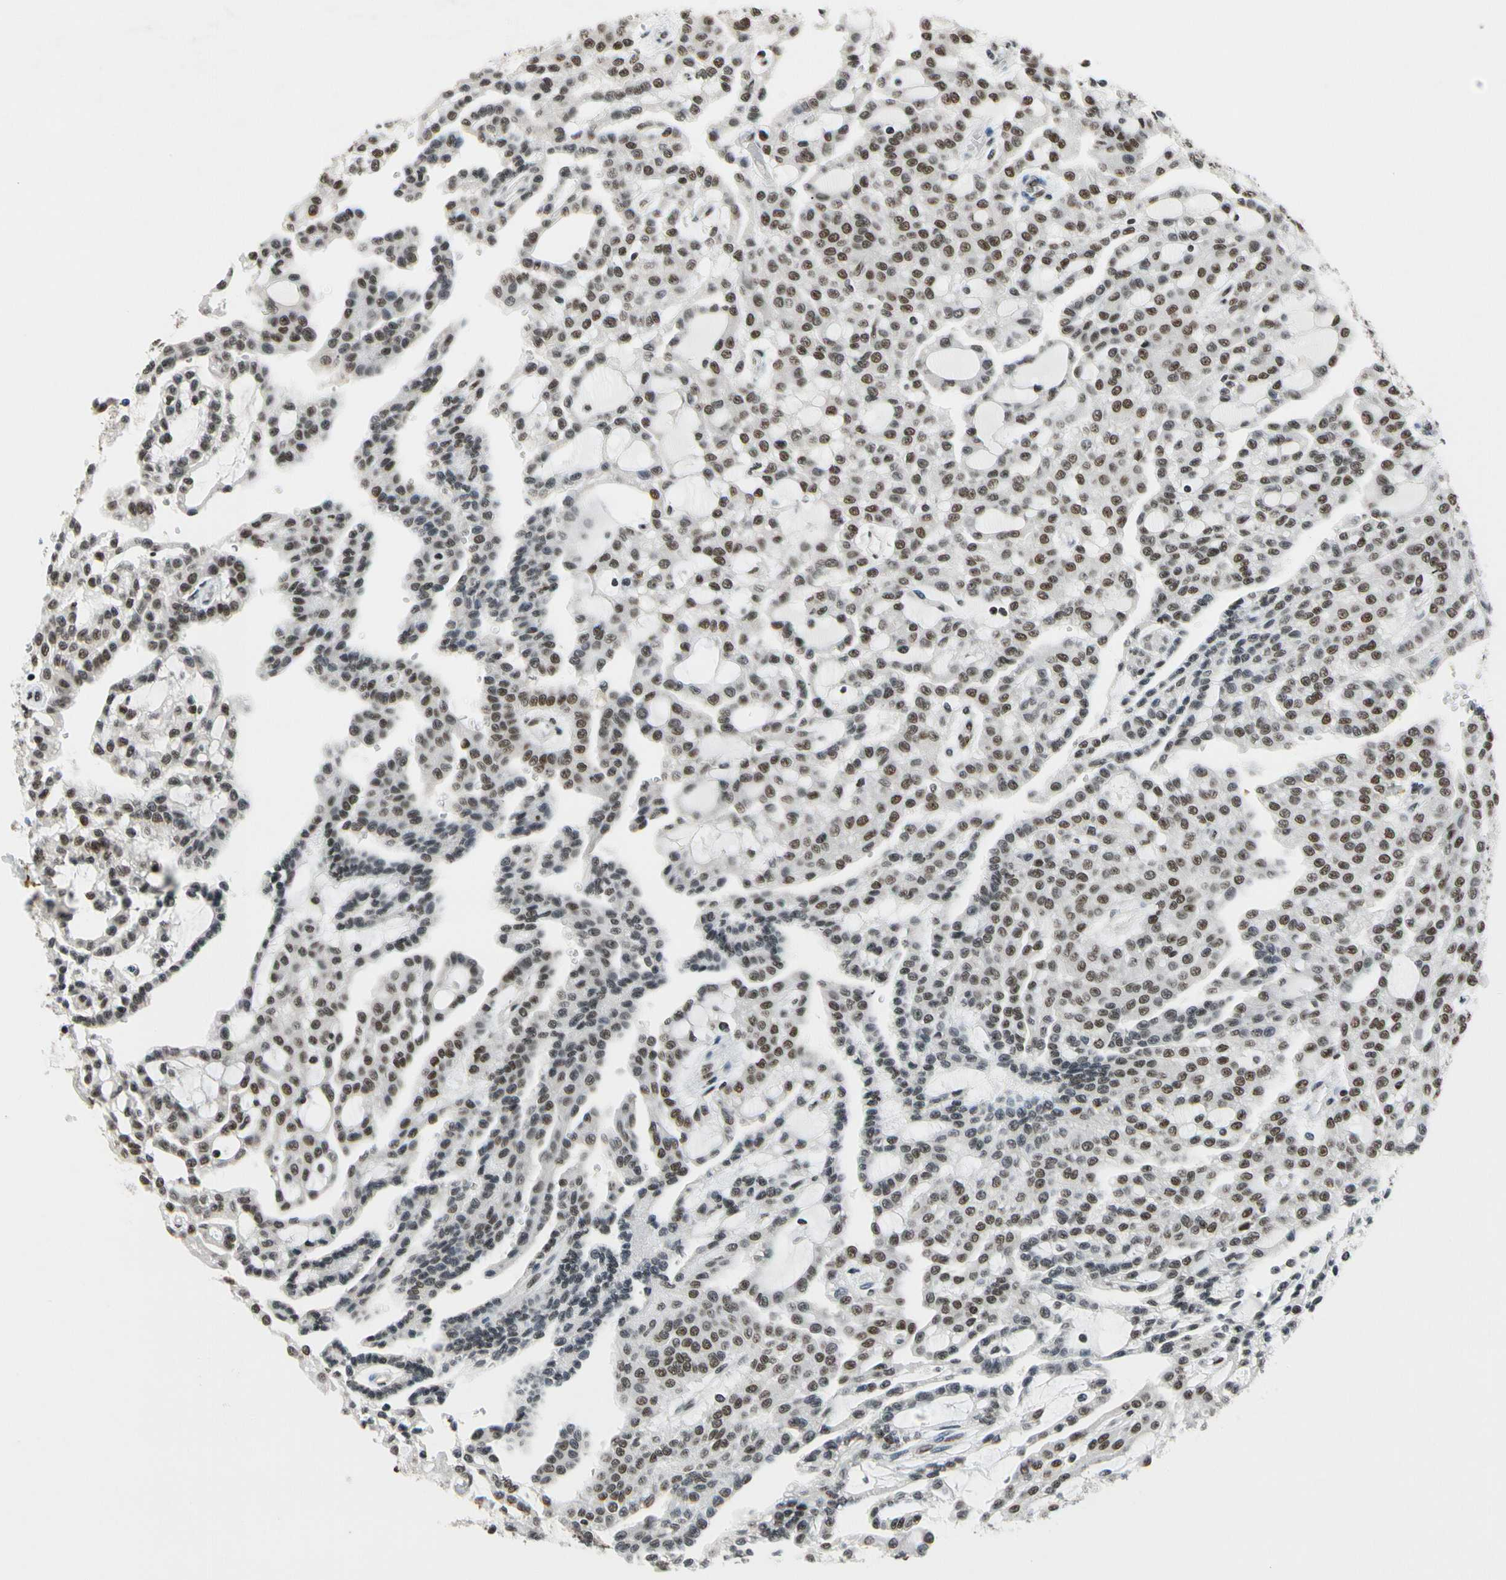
{"staining": {"intensity": "moderate", "quantity": ">75%", "location": "nuclear"}, "tissue": "renal cancer", "cell_type": "Tumor cells", "image_type": "cancer", "snomed": [{"axis": "morphology", "description": "Adenocarcinoma, NOS"}, {"axis": "topography", "description": "Kidney"}], "caption": "Protein staining by IHC demonstrates moderate nuclear positivity in approximately >75% of tumor cells in adenocarcinoma (renal). Ihc stains the protein in brown and the nuclei are stained blue.", "gene": "RECQL", "patient": {"sex": "male", "age": 63}}